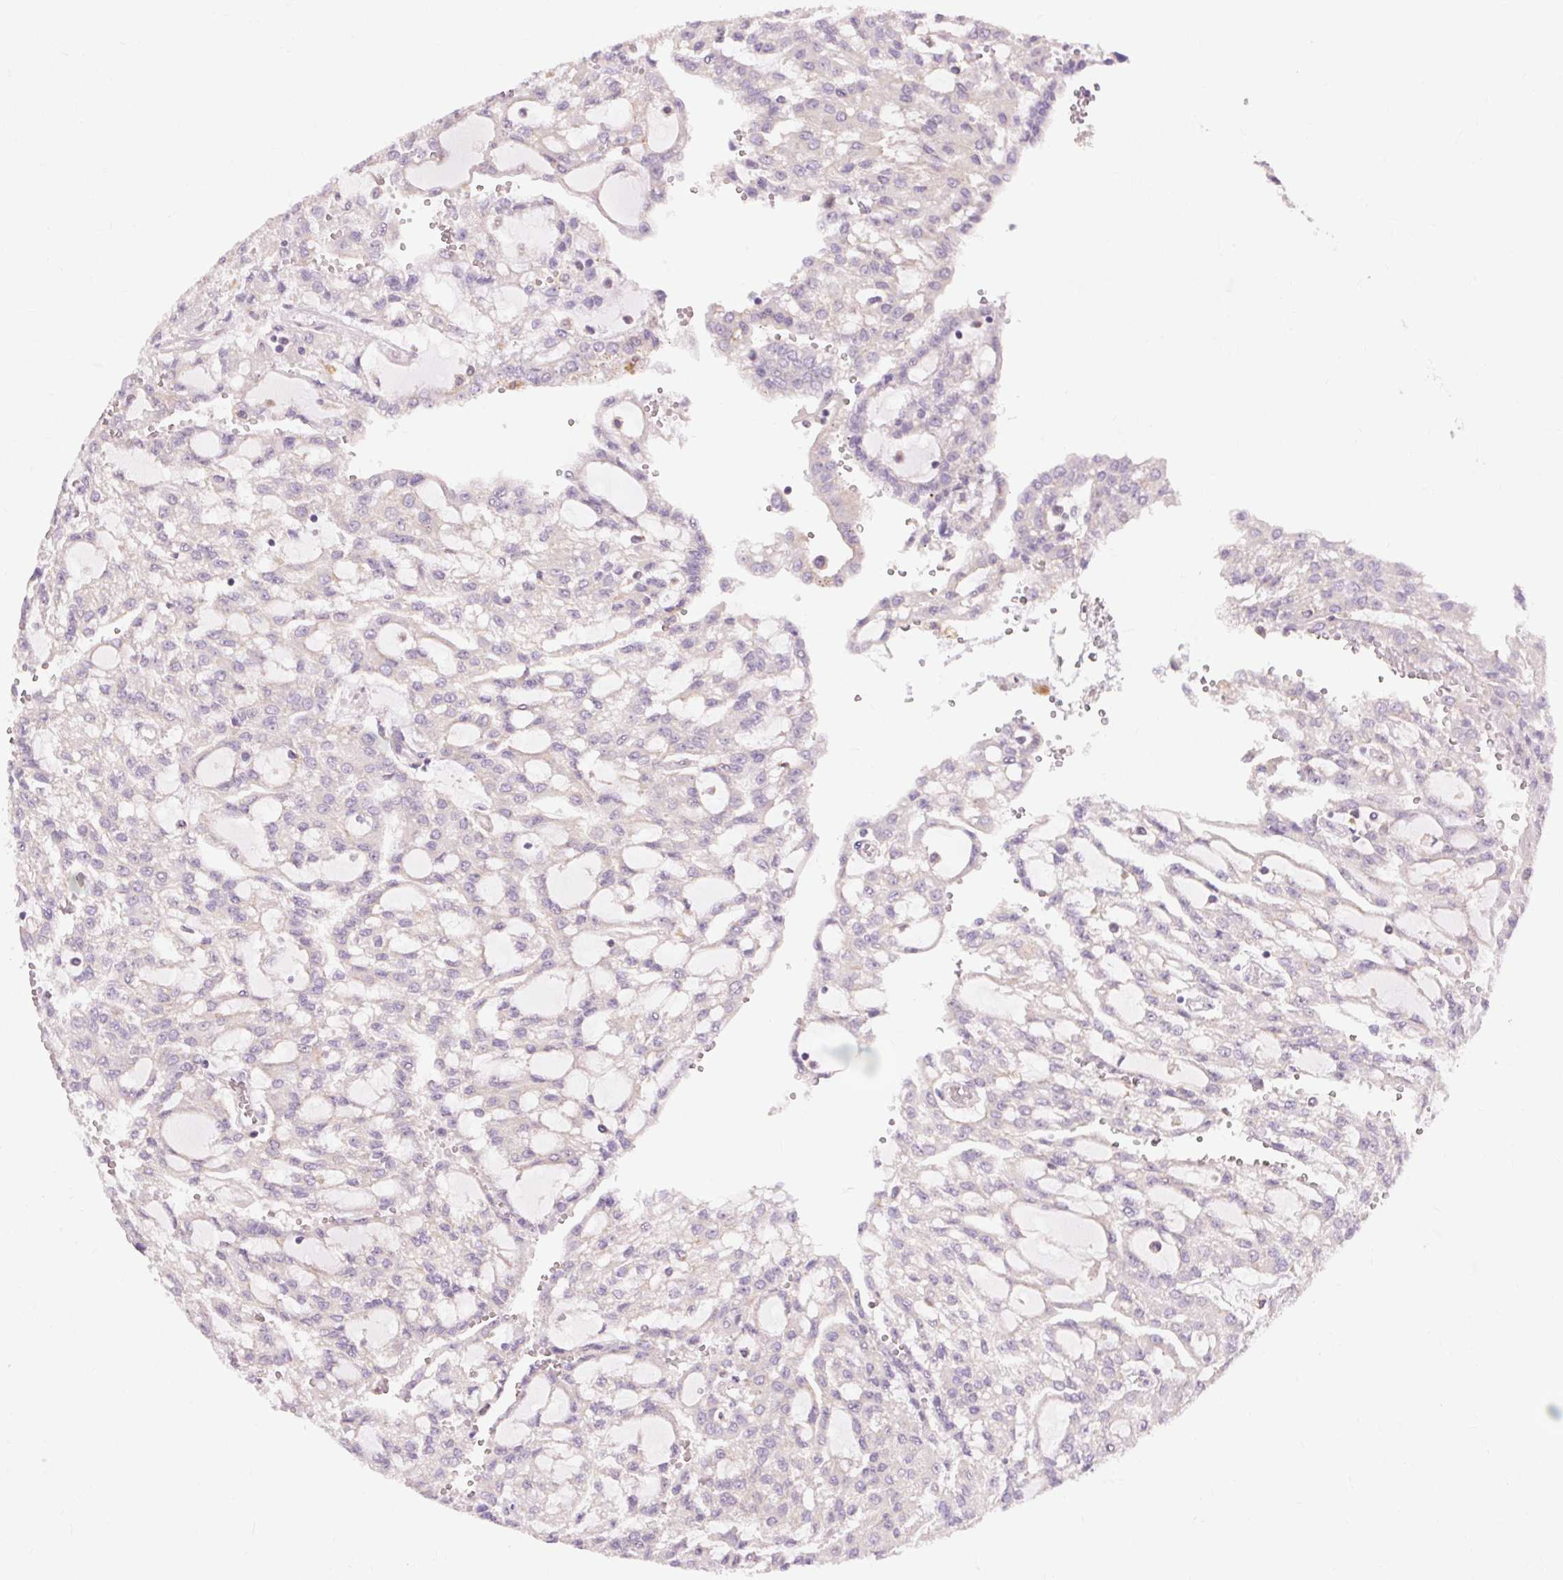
{"staining": {"intensity": "negative", "quantity": "none", "location": "none"}, "tissue": "renal cancer", "cell_type": "Tumor cells", "image_type": "cancer", "snomed": [{"axis": "morphology", "description": "Adenocarcinoma, NOS"}, {"axis": "topography", "description": "Kidney"}], "caption": "DAB (3,3'-diaminobenzidine) immunohistochemical staining of adenocarcinoma (renal) exhibits no significant expression in tumor cells.", "gene": "TM6SF1", "patient": {"sex": "male", "age": 63}}